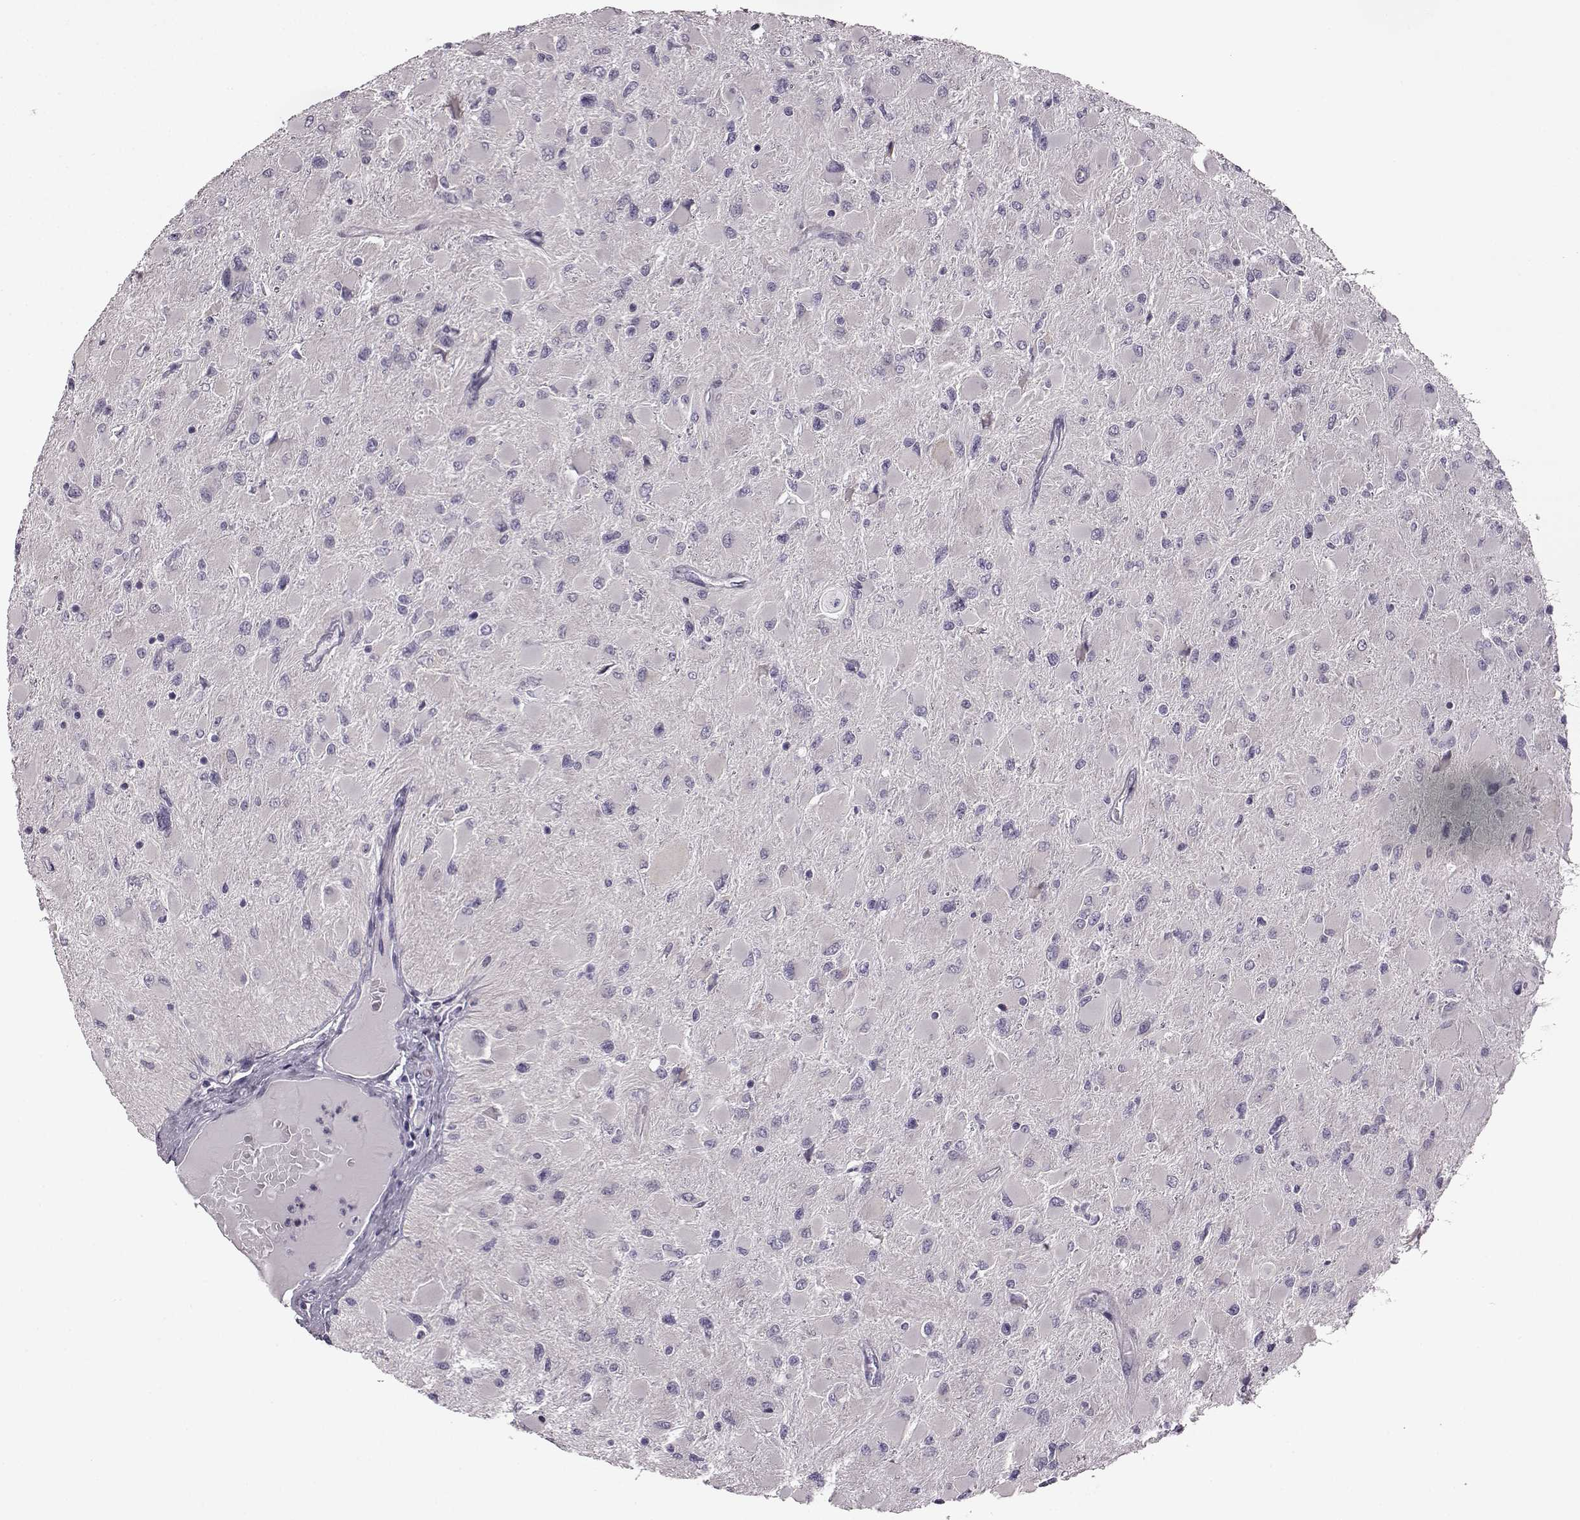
{"staining": {"intensity": "negative", "quantity": "none", "location": "none"}, "tissue": "glioma", "cell_type": "Tumor cells", "image_type": "cancer", "snomed": [{"axis": "morphology", "description": "Glioma, malignant, High grade"}, {"axis": "topography", "description": "Cerebral cortex"}], "caption": "High power microscopy micrograph of an IHC photomicrograph of malignant high-grade glioma, revealing no significant staining in tumor cells.", "gene": "ODAD4", "patient": {"sex": "female", "age": 36}}